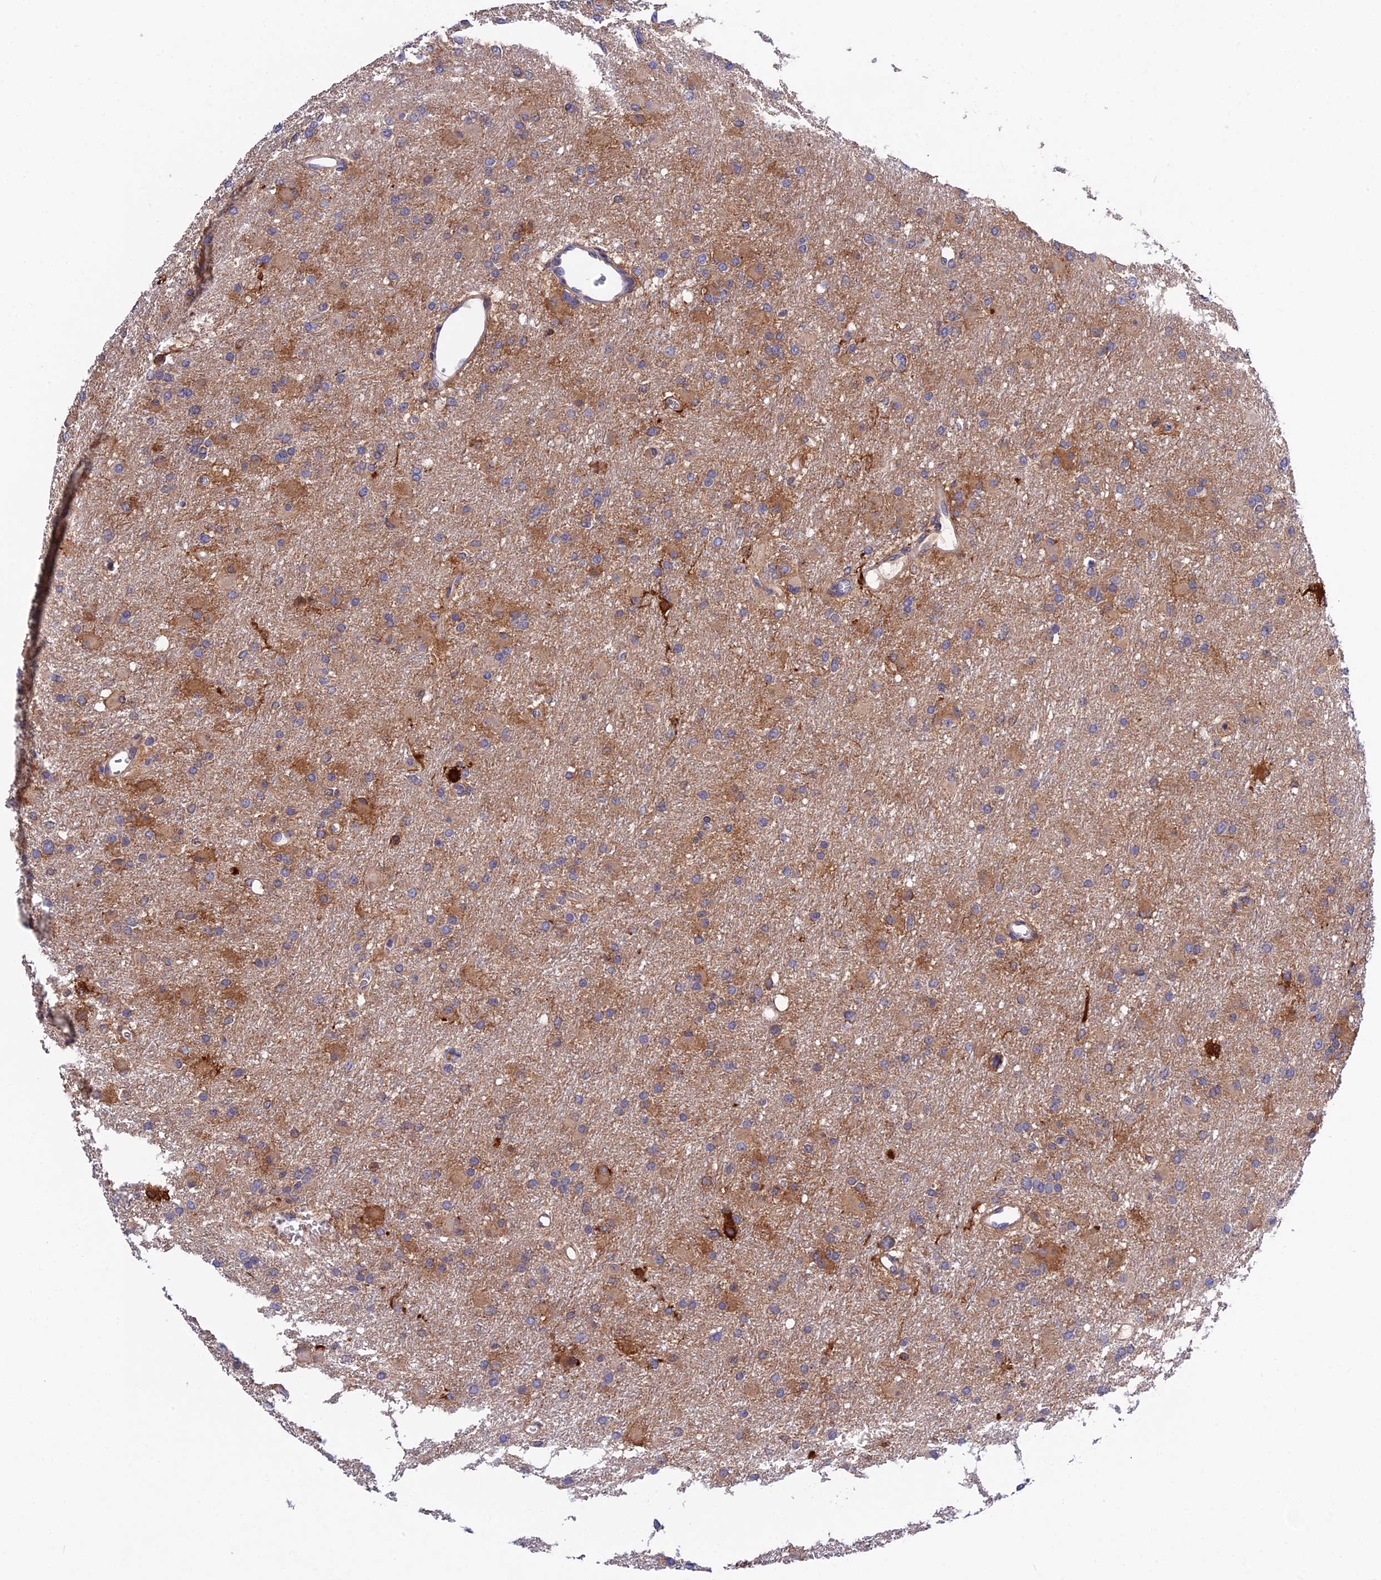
{"staining": {"intensity": "moderate", "quantity": "<25%", "location": "cytoplasmic/membranous"}, "tissue": "glioma", "cell_type": "Tumor cells", "image_type": "cancer", "snomed": [{"axis": "morphology", "description": "Glioma, malignant, High grade"}, {"axis": "topography", "description": "Cerebral cortex"}], "caption": "Malignant high-grade glioma stained for a protein (brown) demonstrates moderate cytoplasmic/membranous positive staining in approximately <25% of tumor cells.", "gene": "CRACD", "patient": {"sex": "female", "age": 36}}